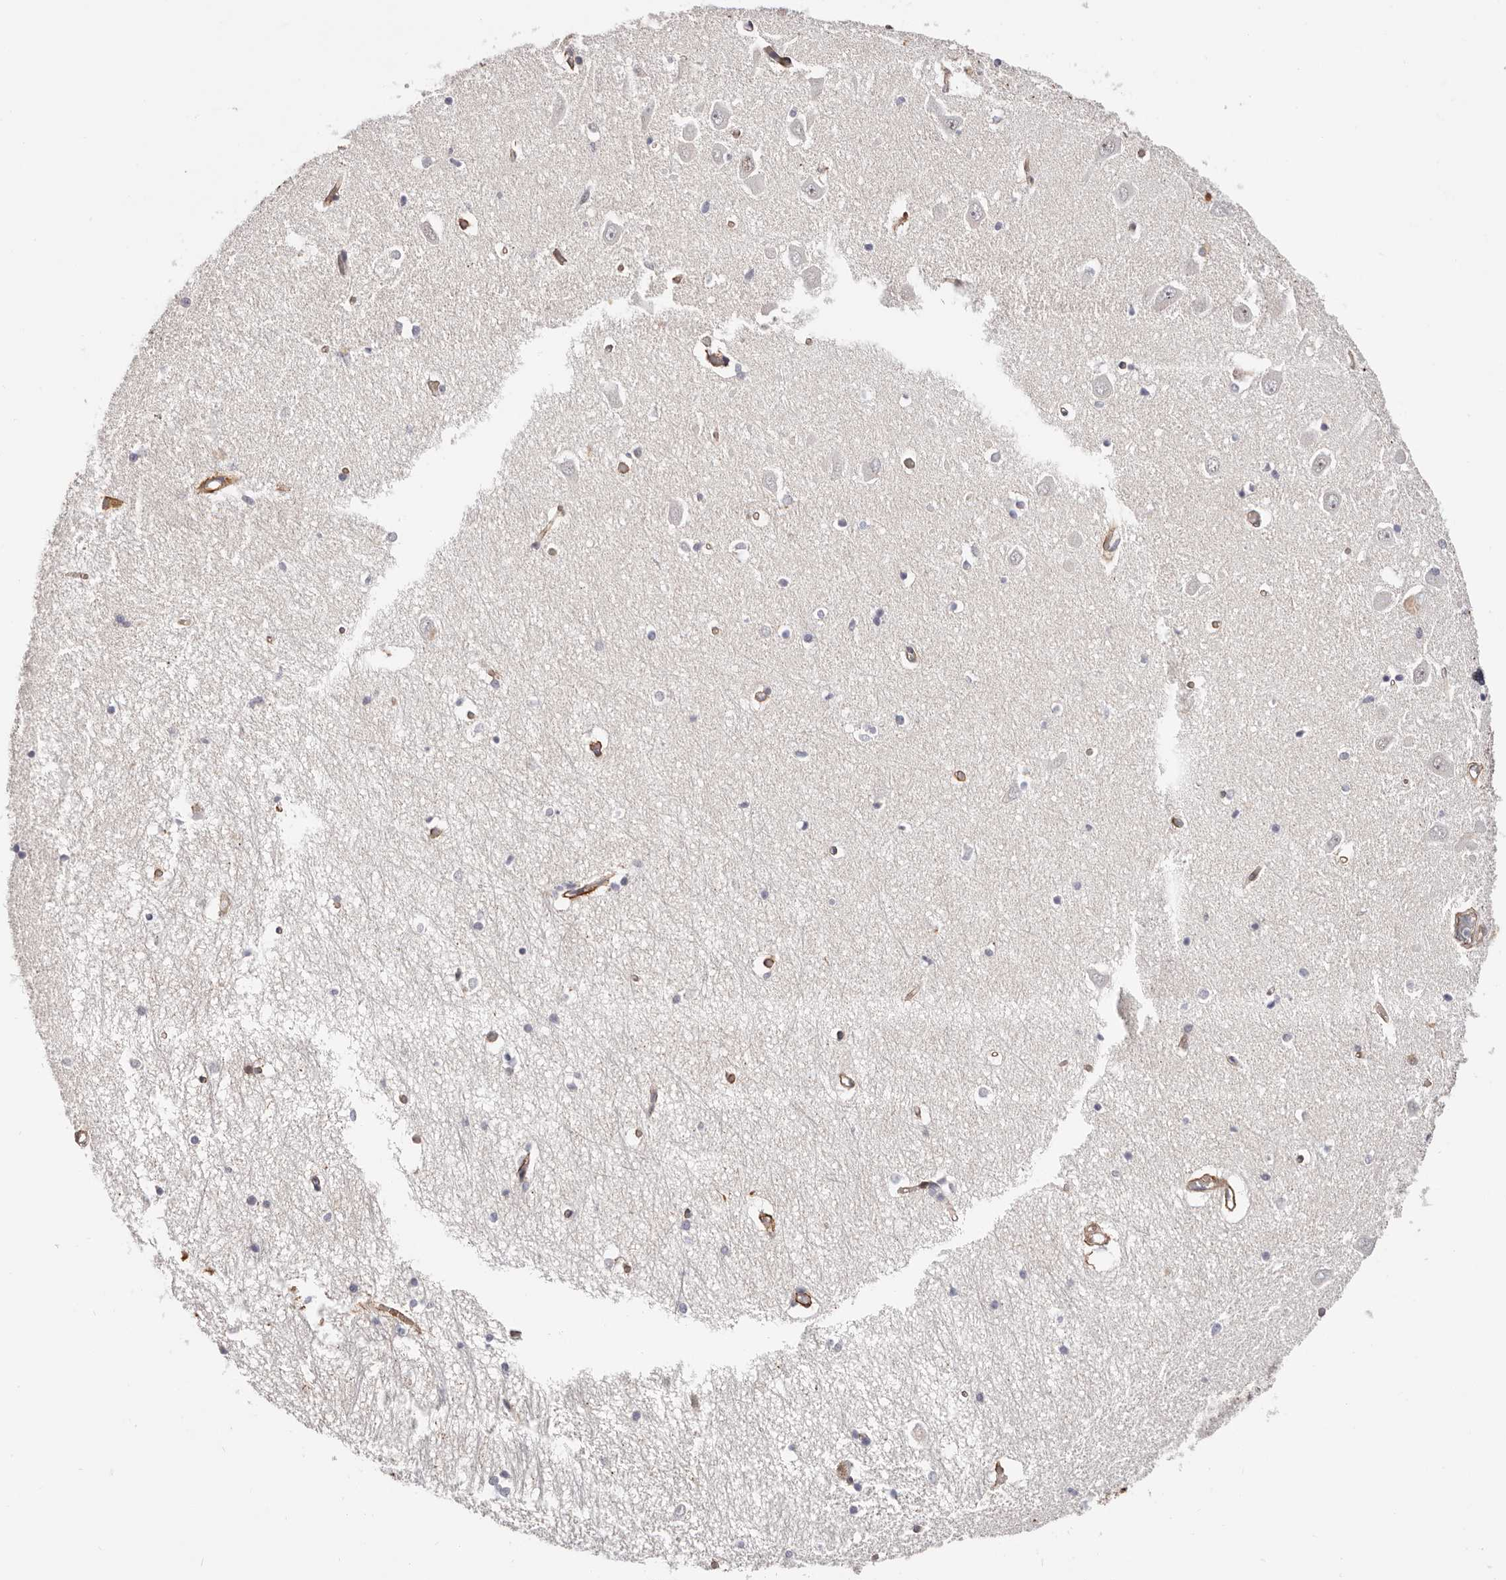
{"staining": {"intensity": "strong", "quantity": "<25%", "location": "cytoplasmic/membranous,nuclear"}, "tissue": "hippocampus", "cell_type": "Glial cells", "image_type": "normal", "snomed": [{"axis": "morphology", "description": "Normal tissue, NOS"}, {"axis": "topography", "description": "Hippocampus"}], "caption": "Hippocampus stained with DAB immunohistochemistry displays medium levels of strong cytoplasmic/membranous,nuclear positivity in approximately <25% of glial cells.", "gene": "EPHX3", "patient": {"sex": "male", "age": 70}}